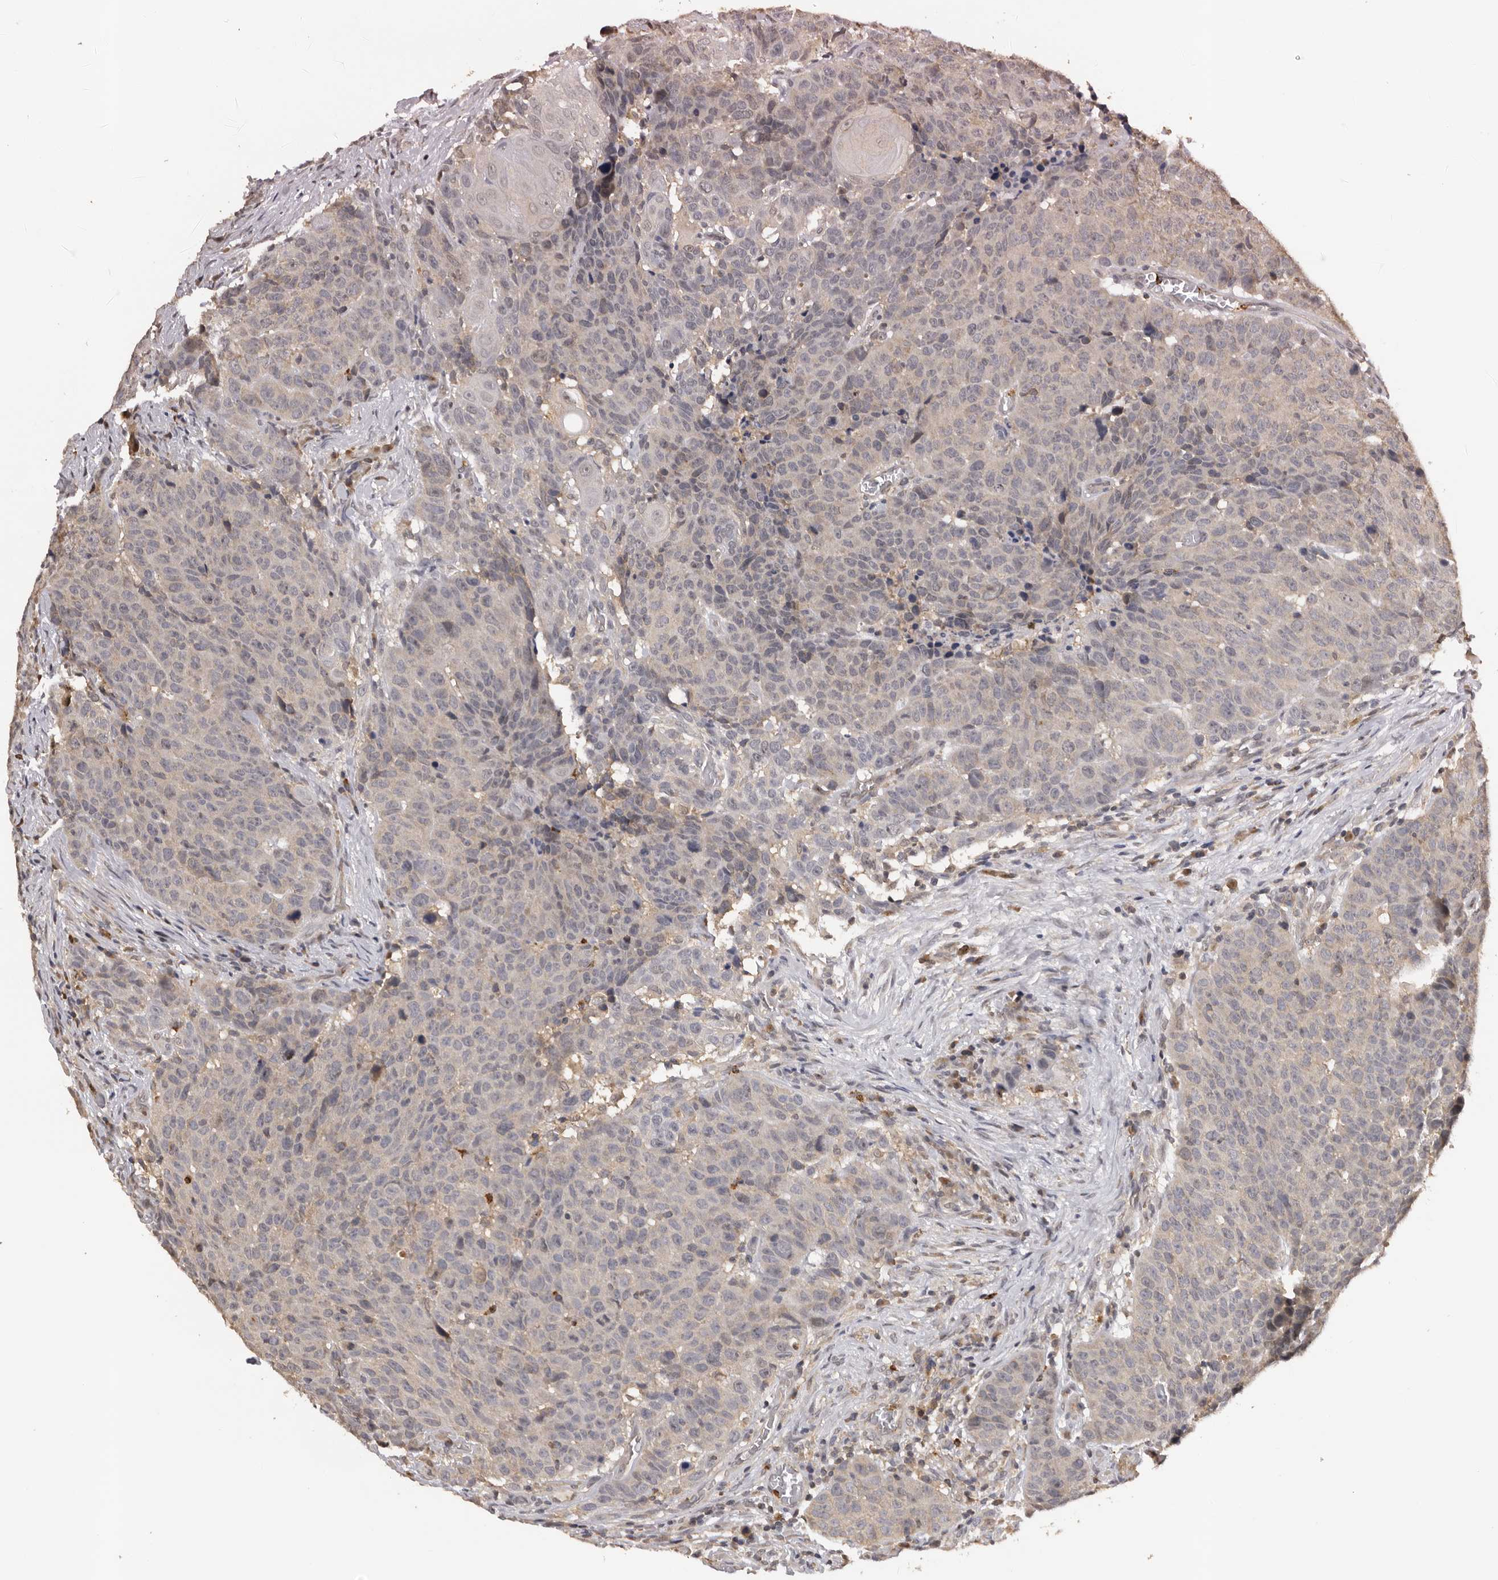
{"staining": {"intensity": "negative", "quantity": "none", "location": "none"}, "tissue": "head and neck cancer", "cell_type": "Tumor cells", "image_type": "cancer", "snomed": [{"axis": "morphology", "description": "Squamous cell carcinoma, NOS"}, {"axis": "topography", "description": "Head-Neck"}], "caption": "IHC photomicrograph of head and neck cancer (squamous cell carcinoma) stained for a protein (brown), which exhibits no expression in tumor cells. (DAB (3,3'-diaminobenzidine) IHC visualized using brightfield microscopy, high magnification).", "gene": "KIF2B", "patient": {"sex": "male", "age": 66}}